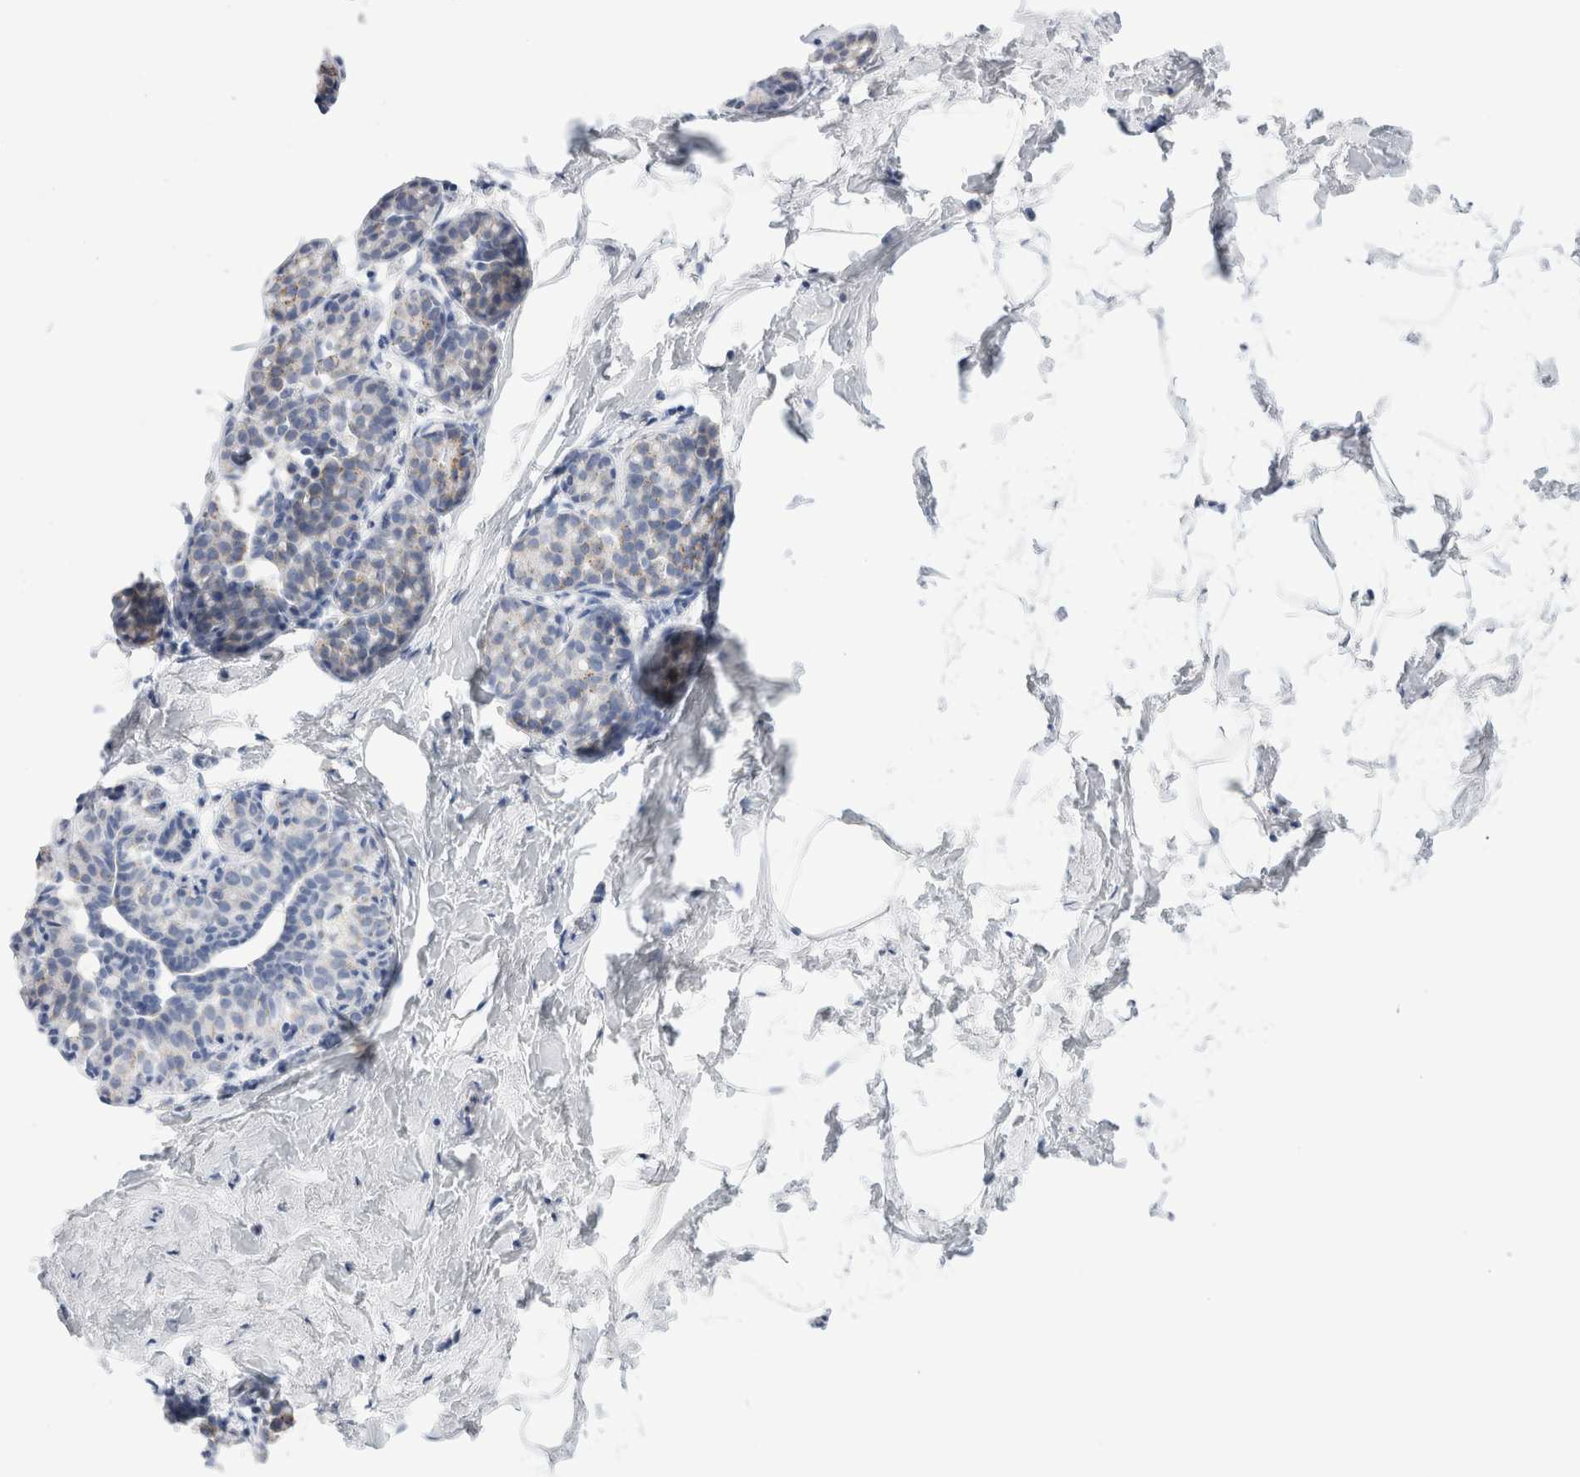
{"staining": {"intensity": "negative", "quantity": "none", "location": "none"}, "tissue": "breast", "cell_type": "Adipocytes", "image_type": "normal", "snomed": [{"axis": "morphology", "description": "Normal tissue, NOS"}, {"axis": "topography", "description": "Breast"}], "caption": "Adipocytes show no significant protein positivity in normal breast. The staining is performed using DAB (3,3'-diaminobenzidine) brown chromogen with nuclei counter-stained in using hematoxylin.", "gene": "ECHDC2", "patient": {"sex": "female", "age": 62}}